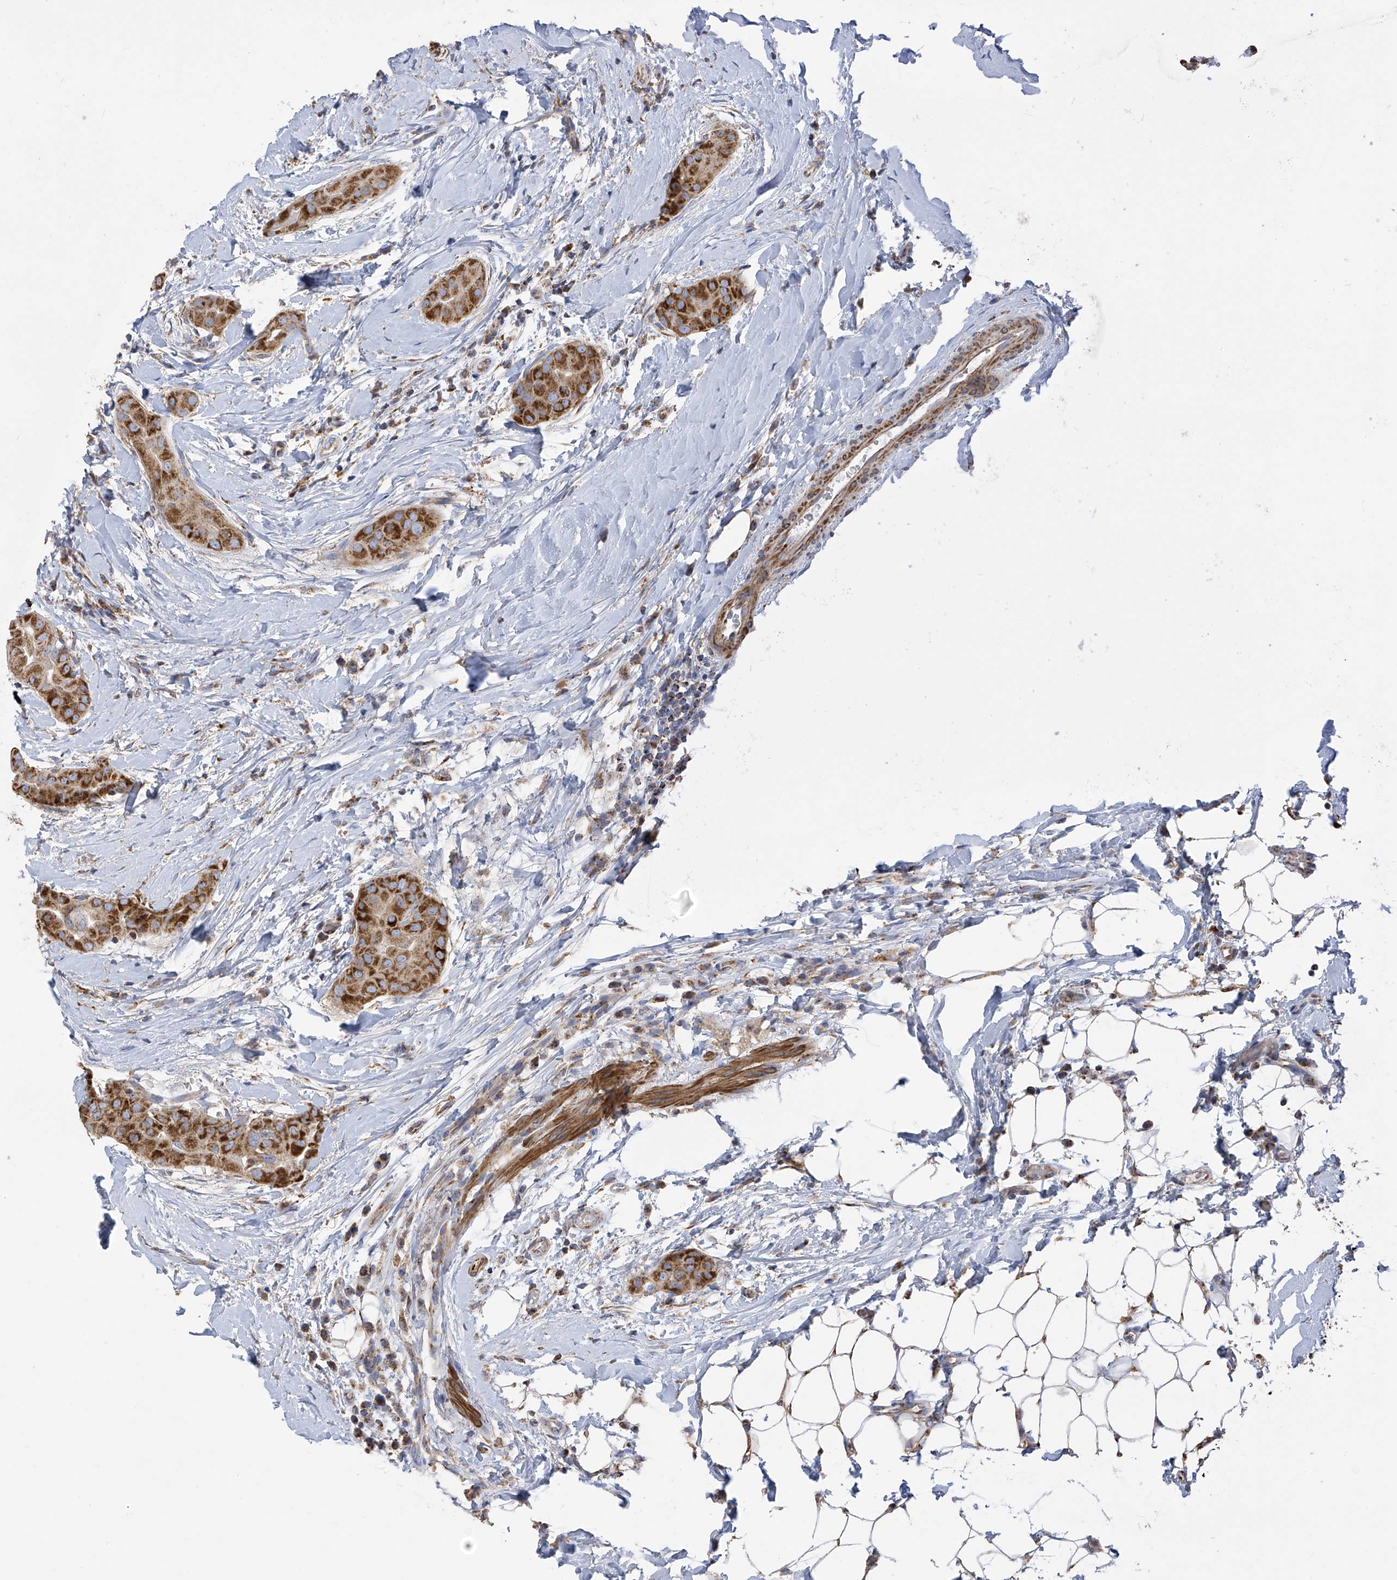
{"staining": {"intensity": "strong", "quantity": "25%-75%", "location": "cytoplasmic/membranous"}, "tissue": "thyroid cancer", "cell_type": "Tumor cells", "image_type": "cancer", "snomed": [{"axis": "morphology", "description": "Papillary adenocarcinoma, NOS"}, {"axis": "topography", "description": "Thyroid gland"}], "caption": "Human thyroid cancer (papillary adenocarcinoma) stained with a brown dye displays strong cytoplasmic/membranous positive positivity in about 25%-75% of tumor cells.", "gene": "ITM2B", "patient": {"sex": "male", "age": 33}}